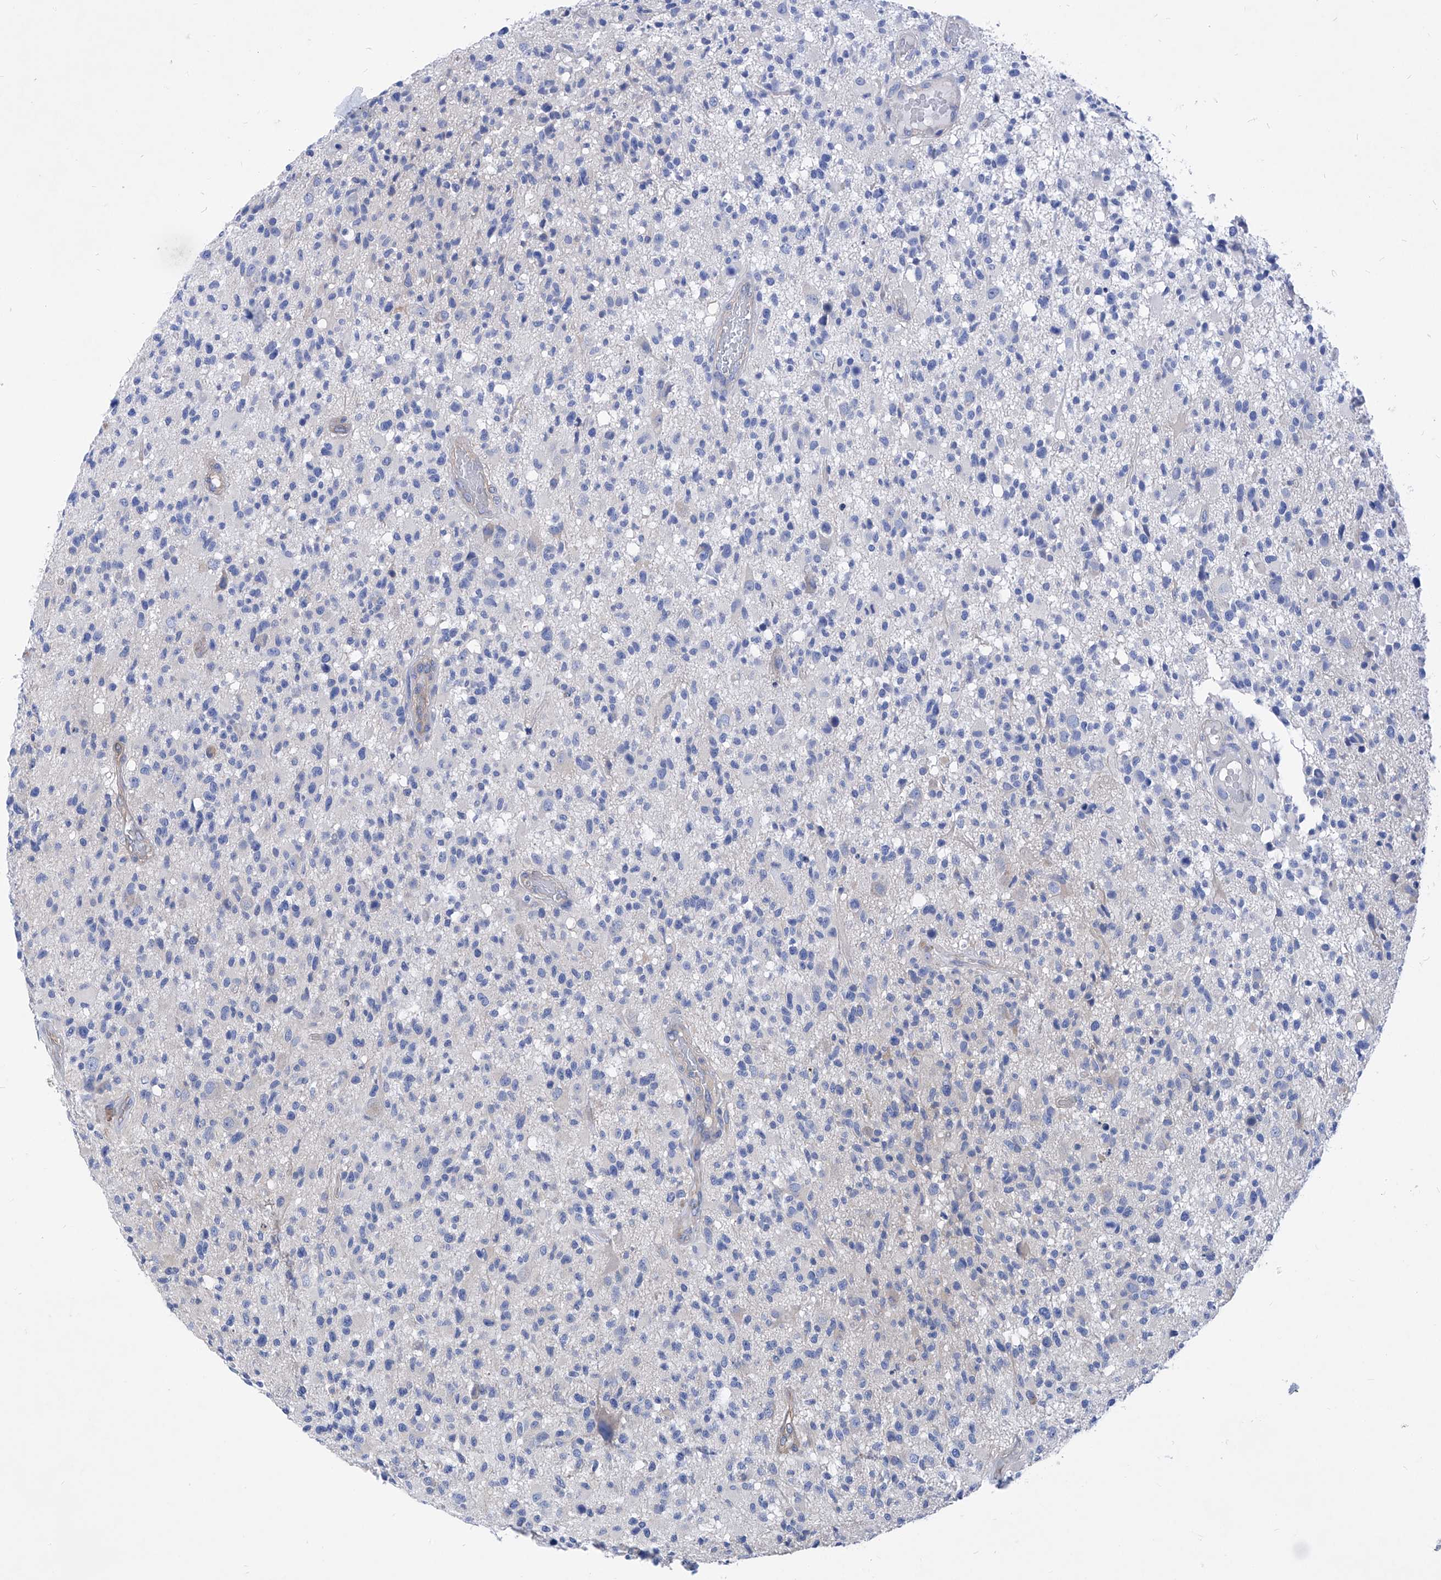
{"staining": {"intensity": "negative", "quantity": "none", "location": "none"}, "tissue": "glioma", "cell_type": "Tumor cells", "image_type": "cancer", "snomed": [{"axis": "morphology", "description": "Glioma, malignant, High grade"}, {"axis": "morphology", "description": "Glioblastoma, NOS"}, {"axis": "topography", "description": "Brain"}], "caption": "This is a image of immunohistochemistry staining of glioma, which shows no positivity in tumor cells. (DAB (3,3'-diaminobenzidine) immunohistochemistry visualized using brightfield microscopy, high magnification).", "gene": "XPNPEP1", "patient": {"sex": "male", "age": 60}}